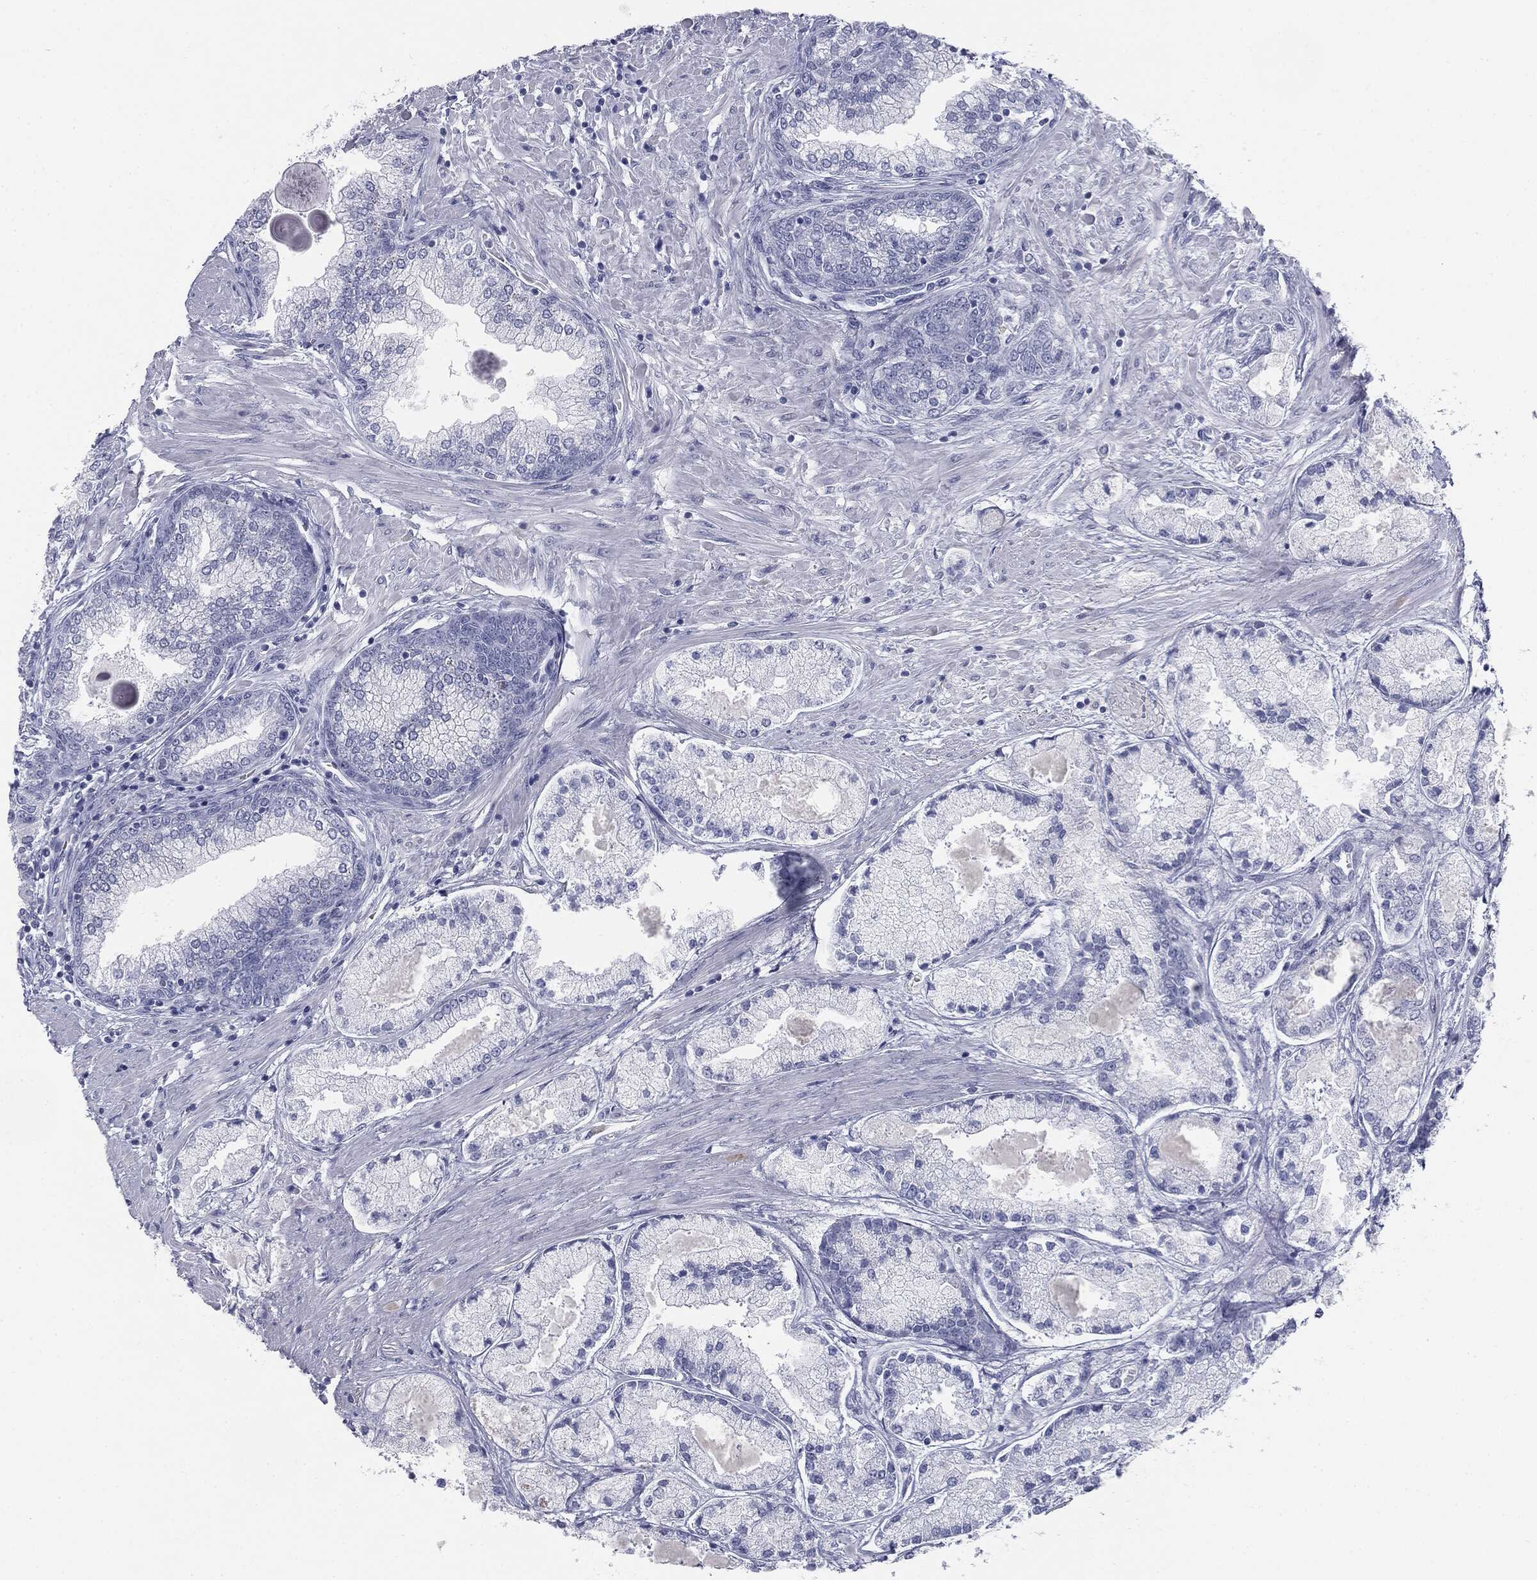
{"staining": {"intensity": "negative", "quantity": "none", "location": "none"}, "tissue": "prostate cancer", "cell_type": "Tumor cells", "image_type": "cancer", "snomed": [{"axis": "morphology", "description": "Adenocarcinoma, High grade"}, {"axis": "topography", "description": "Prostate"}], "caption": "A micrograph of human prostate cancer (adenocarcinoma (high-grade)) is negative for staining in tumor cells. (Stains: DAB immunohistochemistry (IHC) with hematoxylin counter stain, Microscopy: brightfield microscopy at high magnification).", "gene": "TPO", "patient": {"sex": "male", "age": 67}}